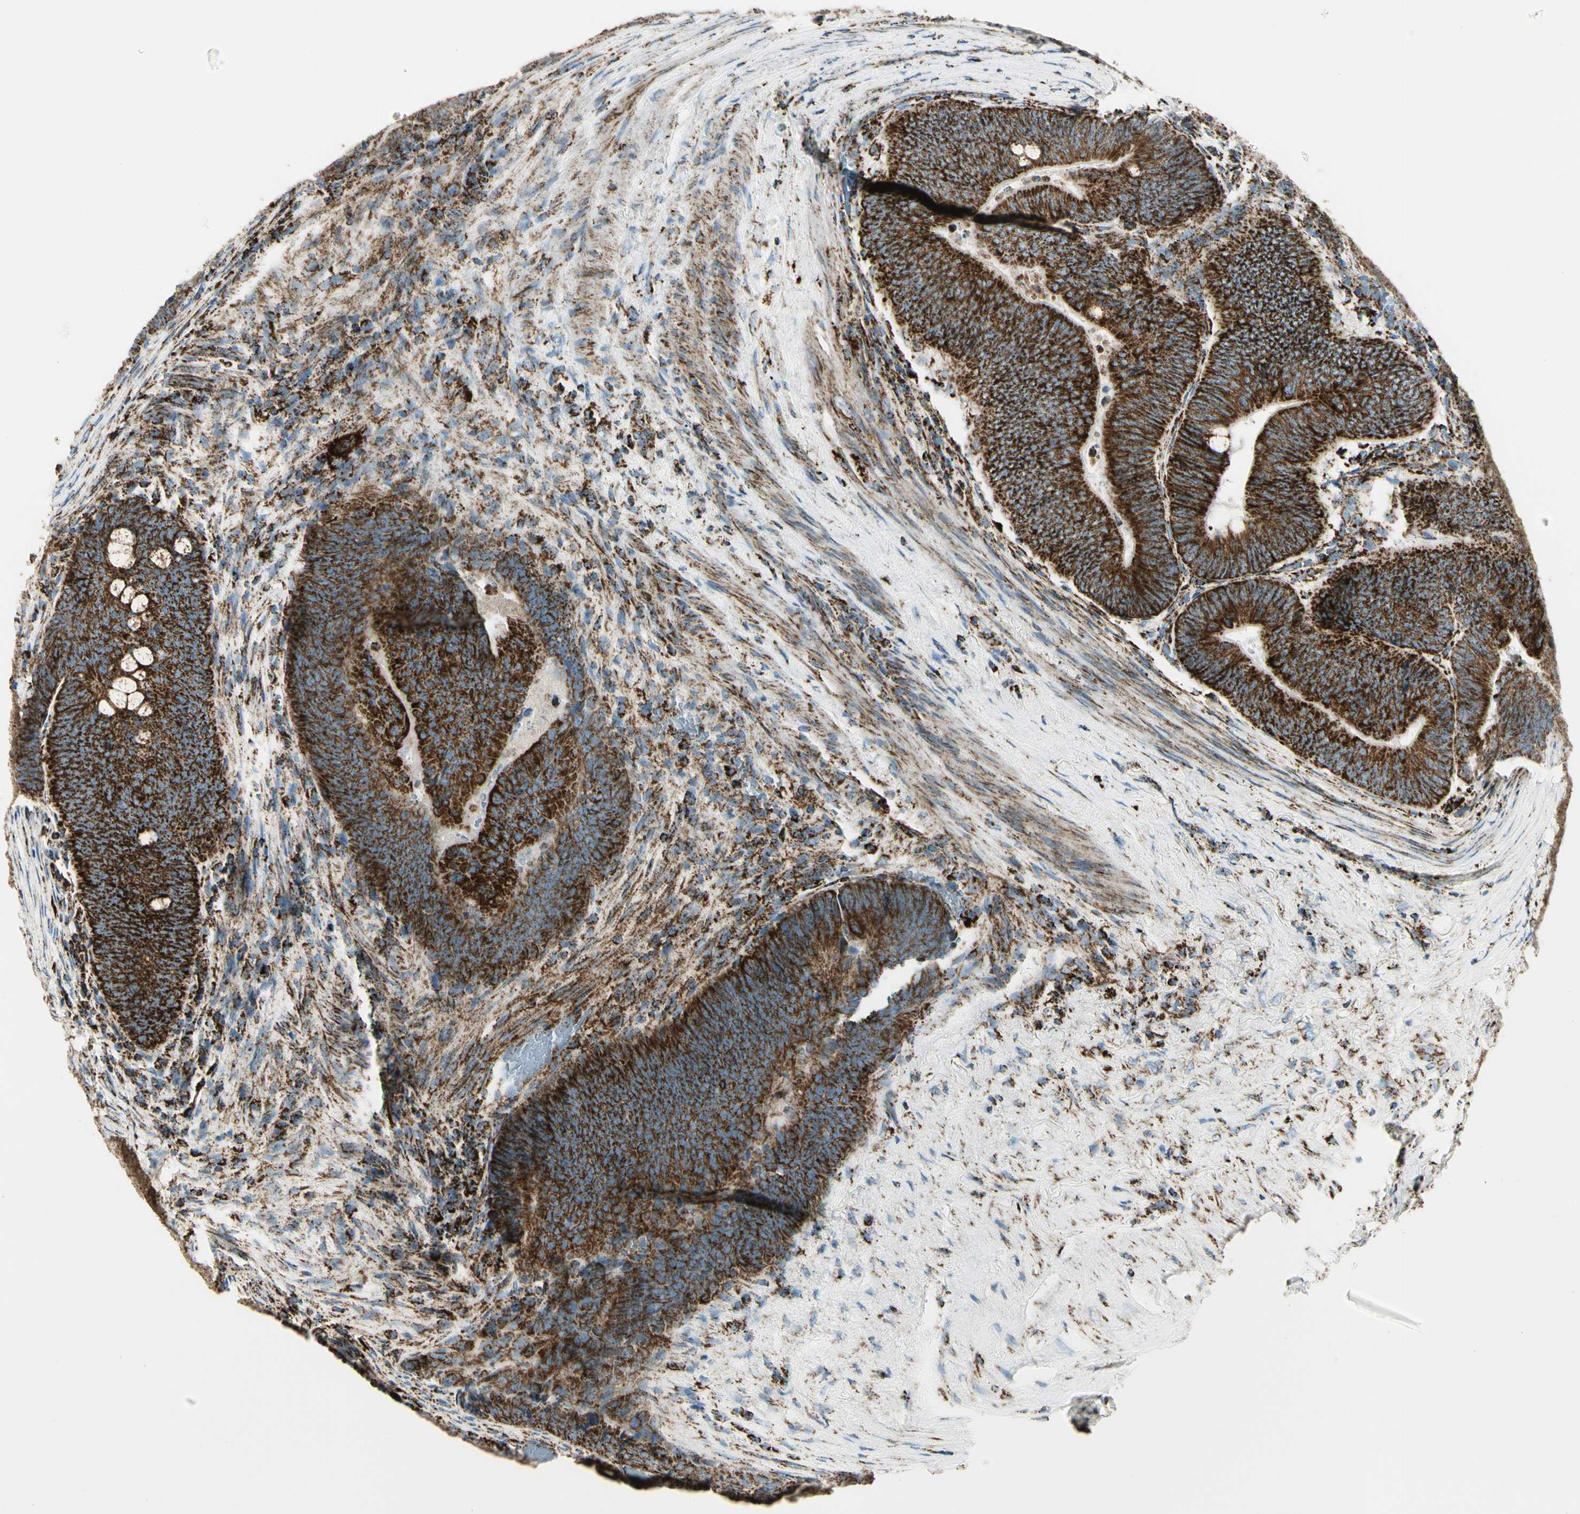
{"staining": {"intensity": "strong", "quantity": ">75%", "location": "cytoplasmic/membranous"}, "tissue": "colorectal cancer", "cell_type": "Tumor cells", "image_type": "cancer", "snomed": [{"axis": "morphology", "description": "Normal tissue, NOS"}, {"axis": "morphology", "description": "Adenocarcinoma, NOS"}, {"axis": "topography", "description": "Rectum"}, {"axis": "topography", "description": "Peripheral nerve tissue"}], "caption": "Adenocarcinoma (colorectal) tissue reveals strong cytoplasmic/membranous staining in about >75% of tumor cells, visualized by immunohistochemistry. (Brightfield microscopy of DAB IHC at high magnification).", "gene": "ME2", "patient": {"sex": "male", "age": 92}}